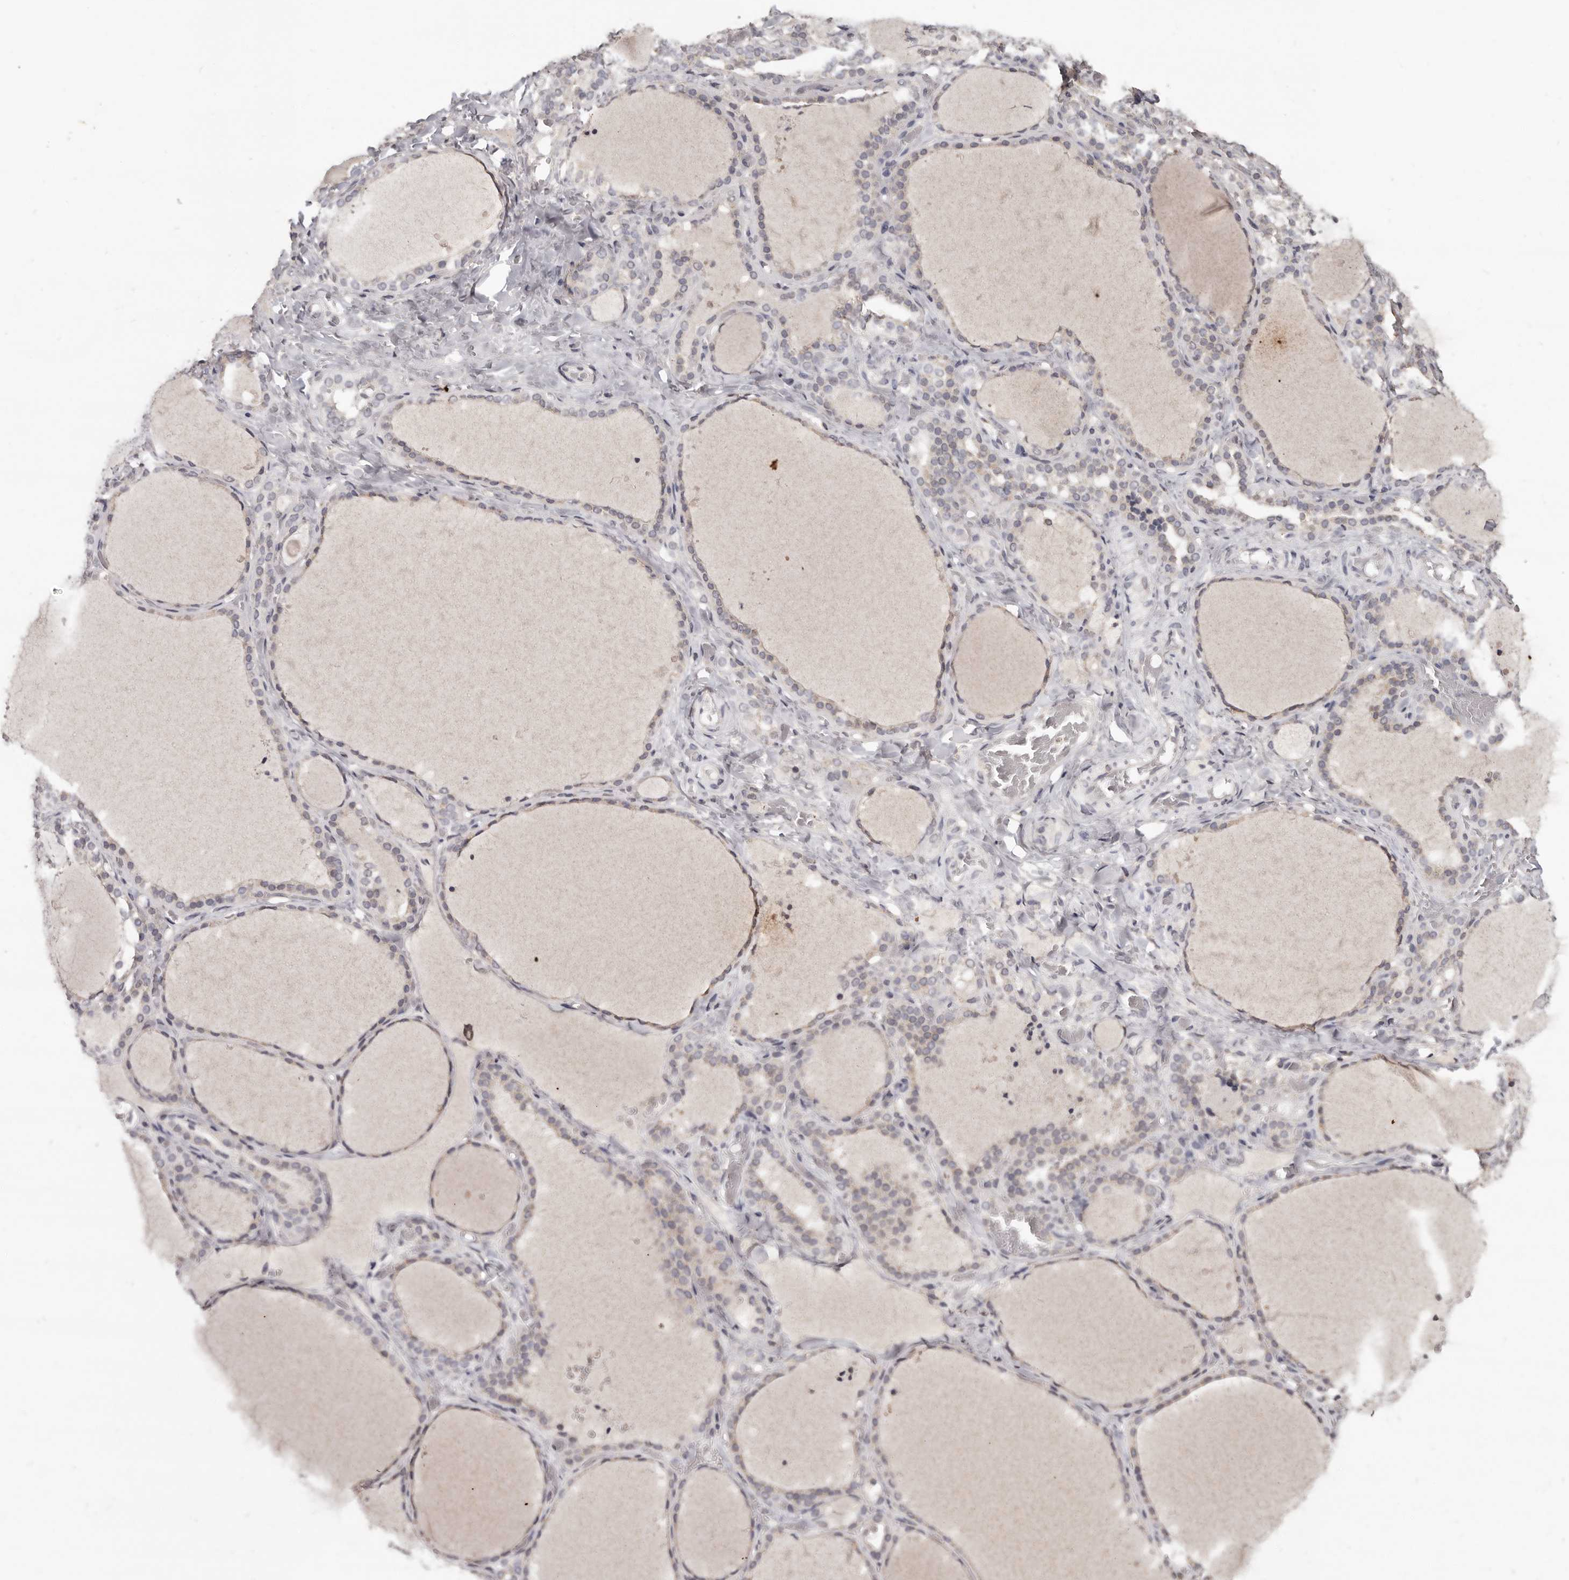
{"staining": {"intensity": "moderate", "quantity": ">75%", "location": "cytoplasmic/membranous"}, "tissue": "thyroid gland", "cell_type": "Glandular cells", "image_type": "normal", "snomed": [{"axis": "morphology", "description": "Normal tissue, NOS"}, {"axis": "topography", "description": "Thyroid gland"}], "caption": "Immunohistochemical staining of normal thyroid gland demonstrates medium levels of moderate cytoplasmic/membranous staining in about >75% of glandular cells. (Stains: DAB in brown, nuclei in blue, Microscopy: brightfield microscopy at high magnification).", "gene": "LINGO2", "patient": {"sex": "female", "age": 22}}